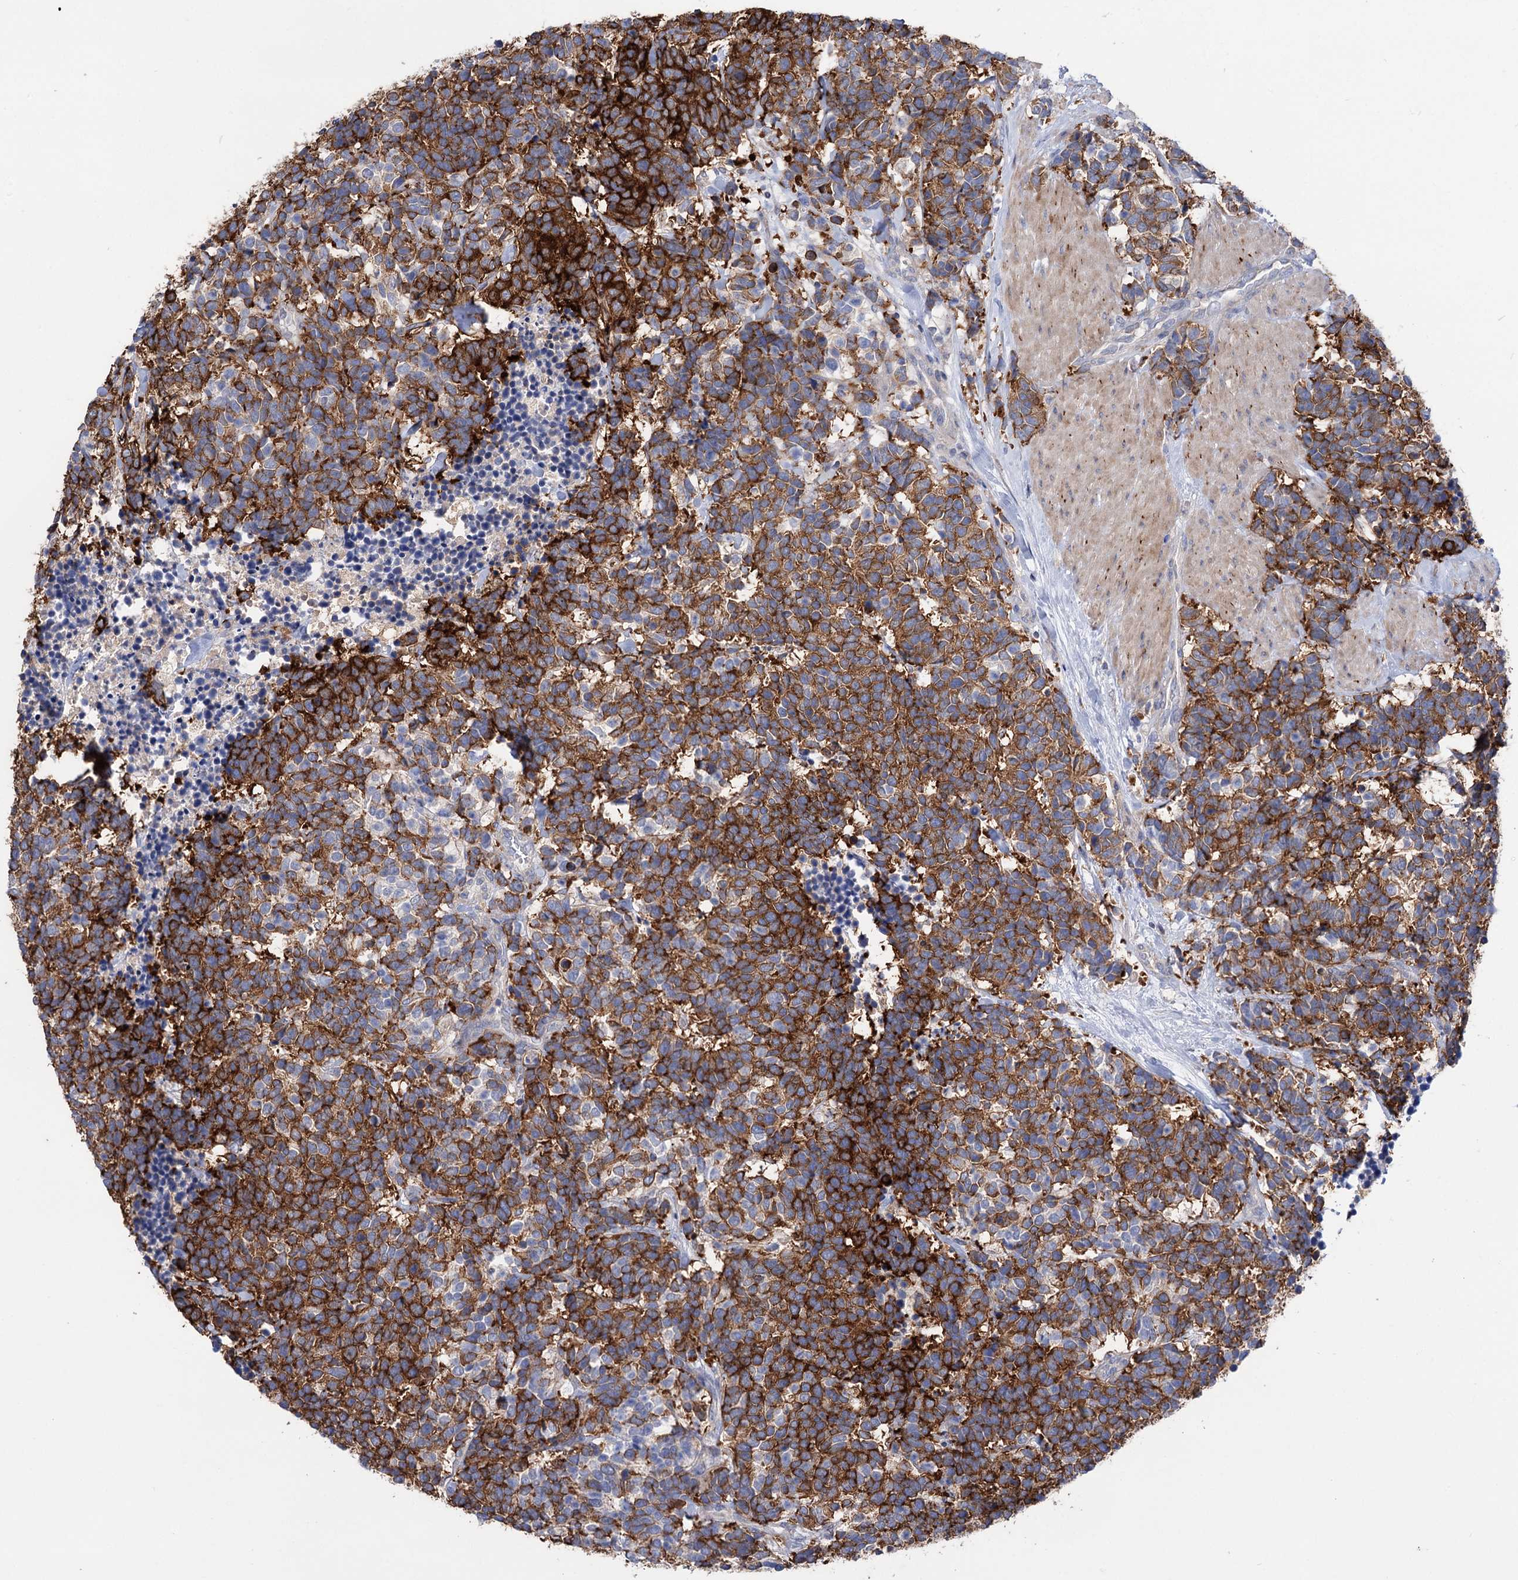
{"staining": {"intensity": "strong", "quantity": ">75%", "location": "cytoplasmic/membranous"}, "tissue": "carcinoid", "cell_type": "Tumor cells", "image_type": "cancer", "snomed": [{"axis": "morphology", "description": "Carcinoma, NOS"}, {"axis": "morphology", "description": "Carcinoid, malignant, NOS"}, {"axis": "topography", "description": "Urinary bladder"}], "caption": "There is high levels of strong cytoplasmic/membranous expression in tumor cells of carcinoid, as demonstrated by immunohistochemical staining (brown color).", "gene": "BBS4", "patient": {"sex": "male", "age": 57}}